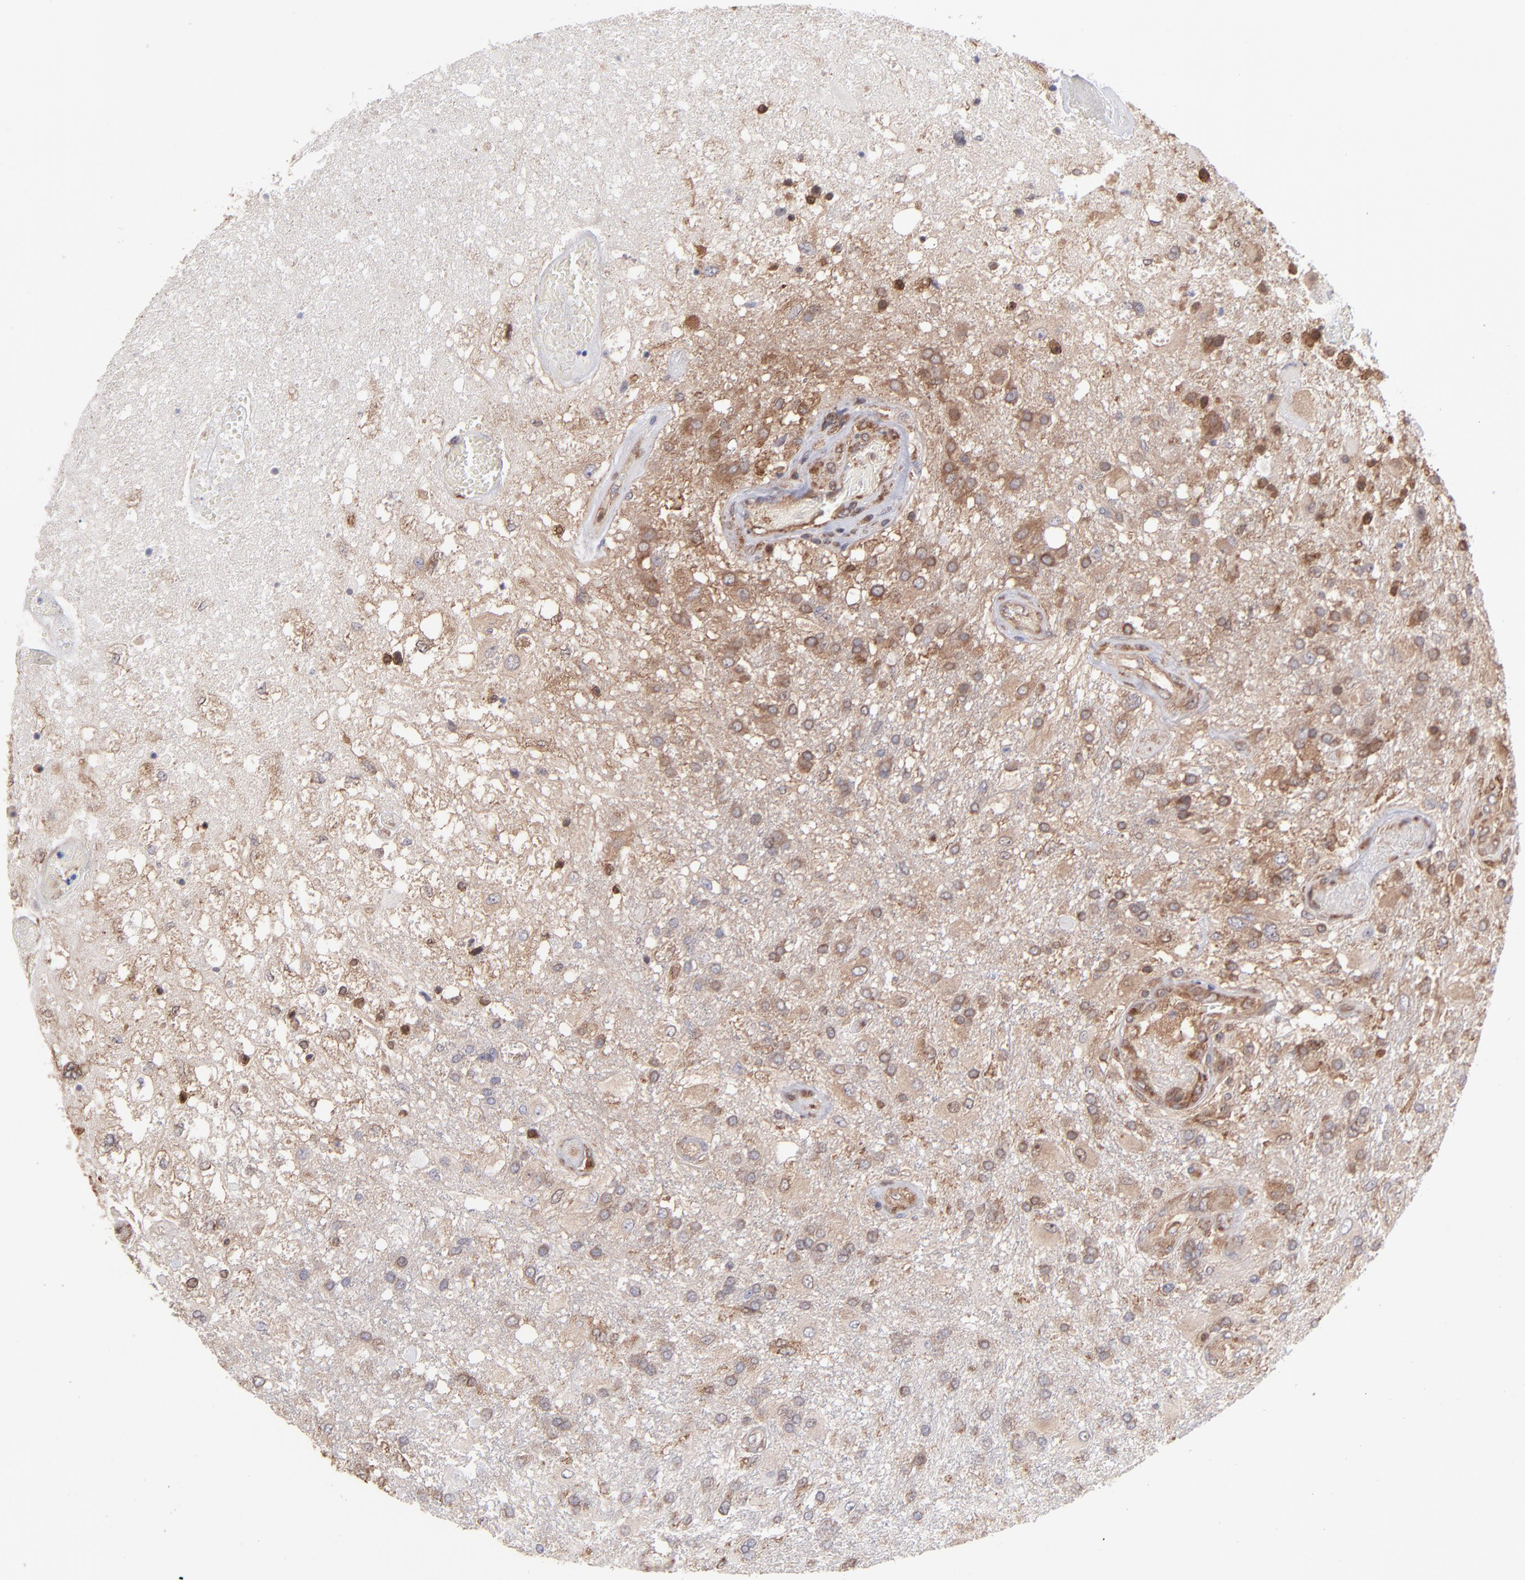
{"staining": {"intensity": "moderate", "quantity": "25%-75%", "location": "cytoplasmic/membranous"}, "tissue": "glioma", "cell_type": "Tumor cells", "image_type": "cancer", "snomed": [{"axis": "morphology", "description": "Glioma, malignant, High grade"}, {"axis": "topography", "description": "Cerebral cortex"}], "caption": "The micrograph reveals a brown stain indicating the presence of a protein in the cytoplasmic/membranous of tumor cells in glioma. (Stains: DAB (3,3'-diaminobenzidine) in brown, nuclei in blue, Microscopy: brightfield microscopy at high magnification).", "gene": "MAPRE1", "patient": {"sex": "male", "age": 79}}